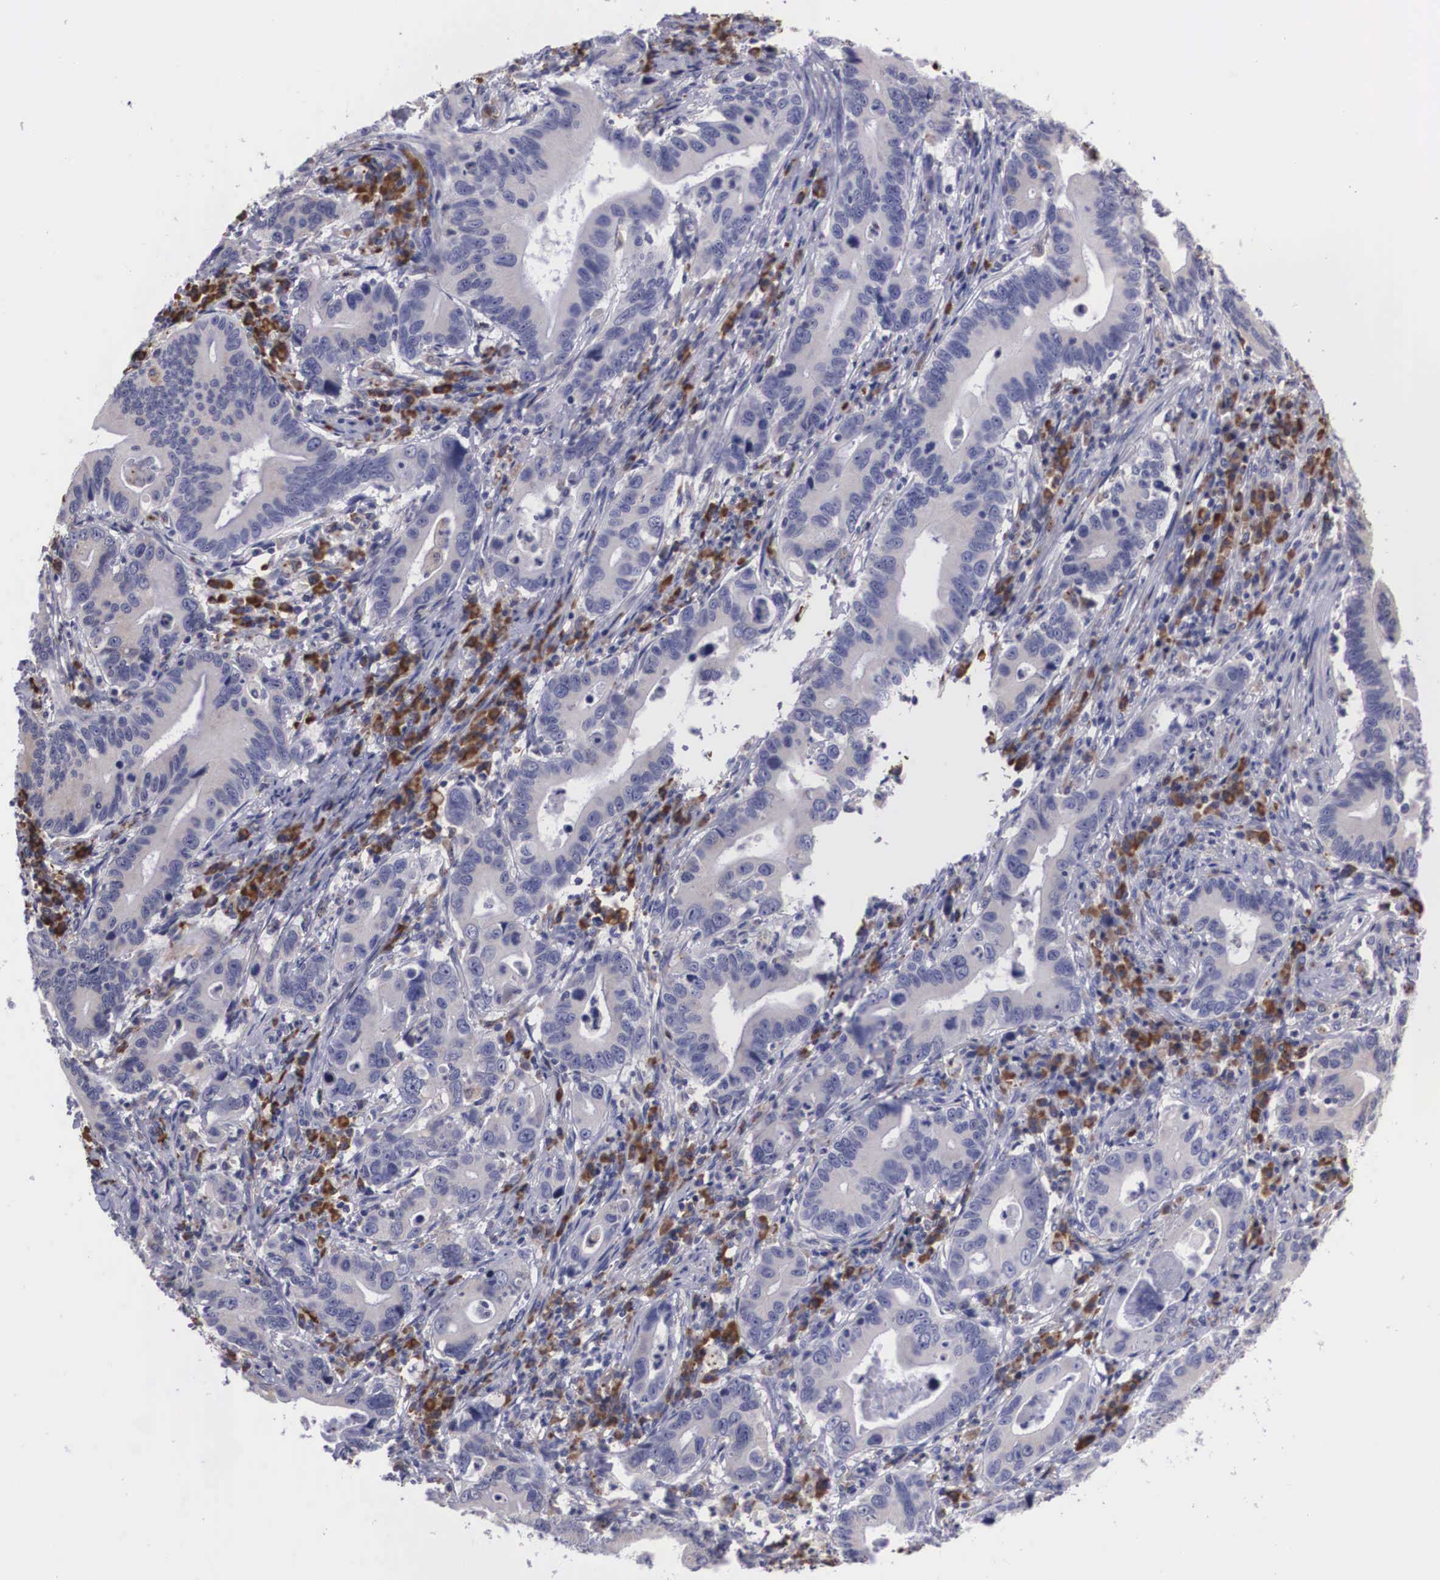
{"staining": {"intensity": "negative", "quantity": "none", "location": "none"}, "tissue": "stomach cancer", "cell_type": "Tumor cells", "image_type": "cancer", "snomed": [{"axis": "morphology", "description": "Adenocarcinoma, NOS"}, {"axis": "topography", "description": "Stomach, upper"}], "caption": "This is an immunohistochemistry (IHC) micrograph of human stomach cancer (adenocarcinoma). There is no expression in tumor cells.", "gene": "CRELD2", "patient": {"sex": "male", "age": 63}}